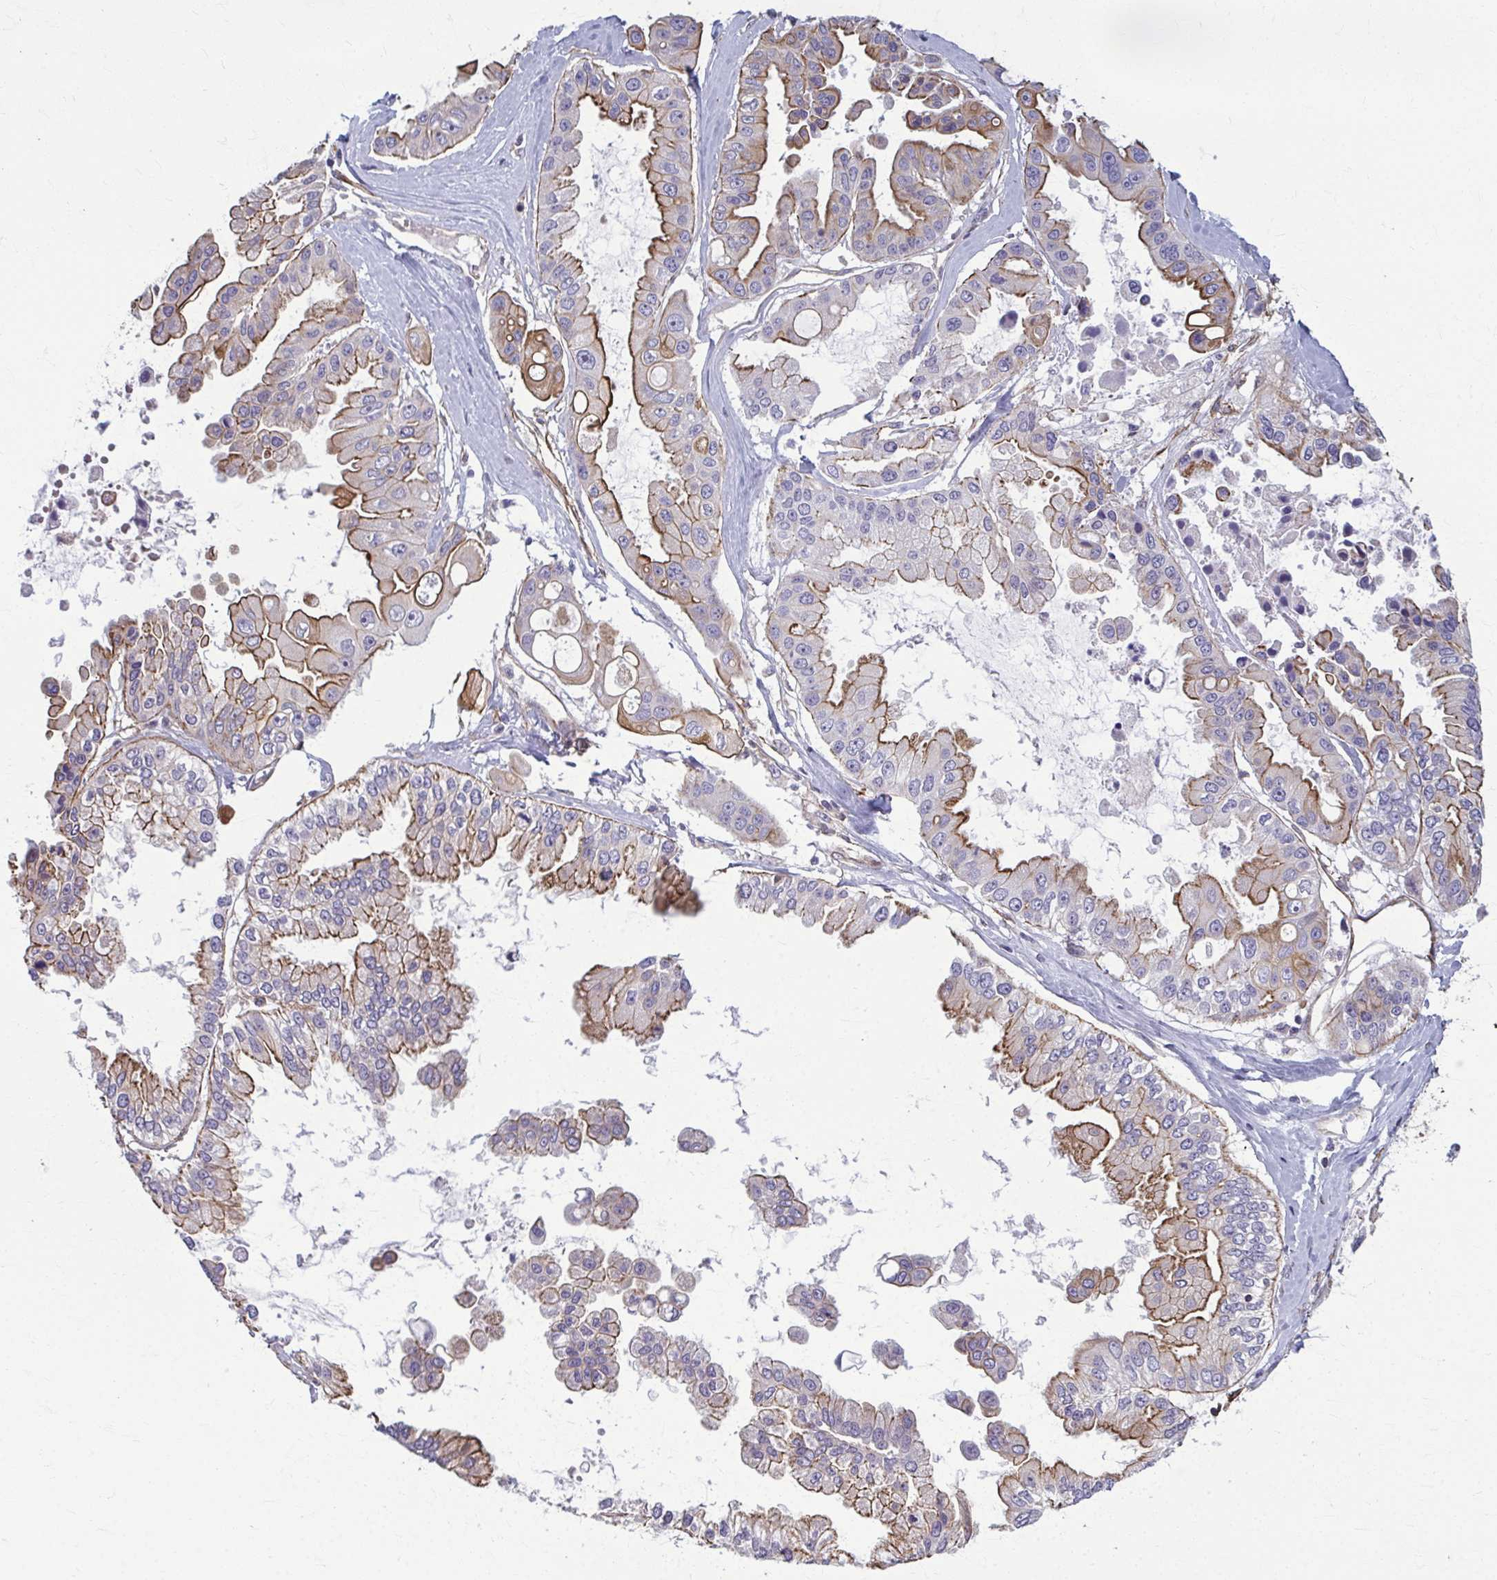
{"staining": {"intensity": "moderate", "quantity": ">75%", "location": "cytoplasmic/membranous"}, "tissue": "ovarian cancer", "cell_type": "Tumor cells", "image_type": "cancer", "snomed": [{"axis": "morphology", "description": "Cystadenocarcinoma, serous, NOS"}, {"axis": "topography", "description": "Ovary"}], "caption": "This is an image of immunohistochemistry (IHC) staining of ovarian serous cystadenocarcinoma, which shows moderate staining in the cytoplasmic/membranous of tumor cells.", "gene": "EID2B", "patient": {"sex": "female", "age": 56}}